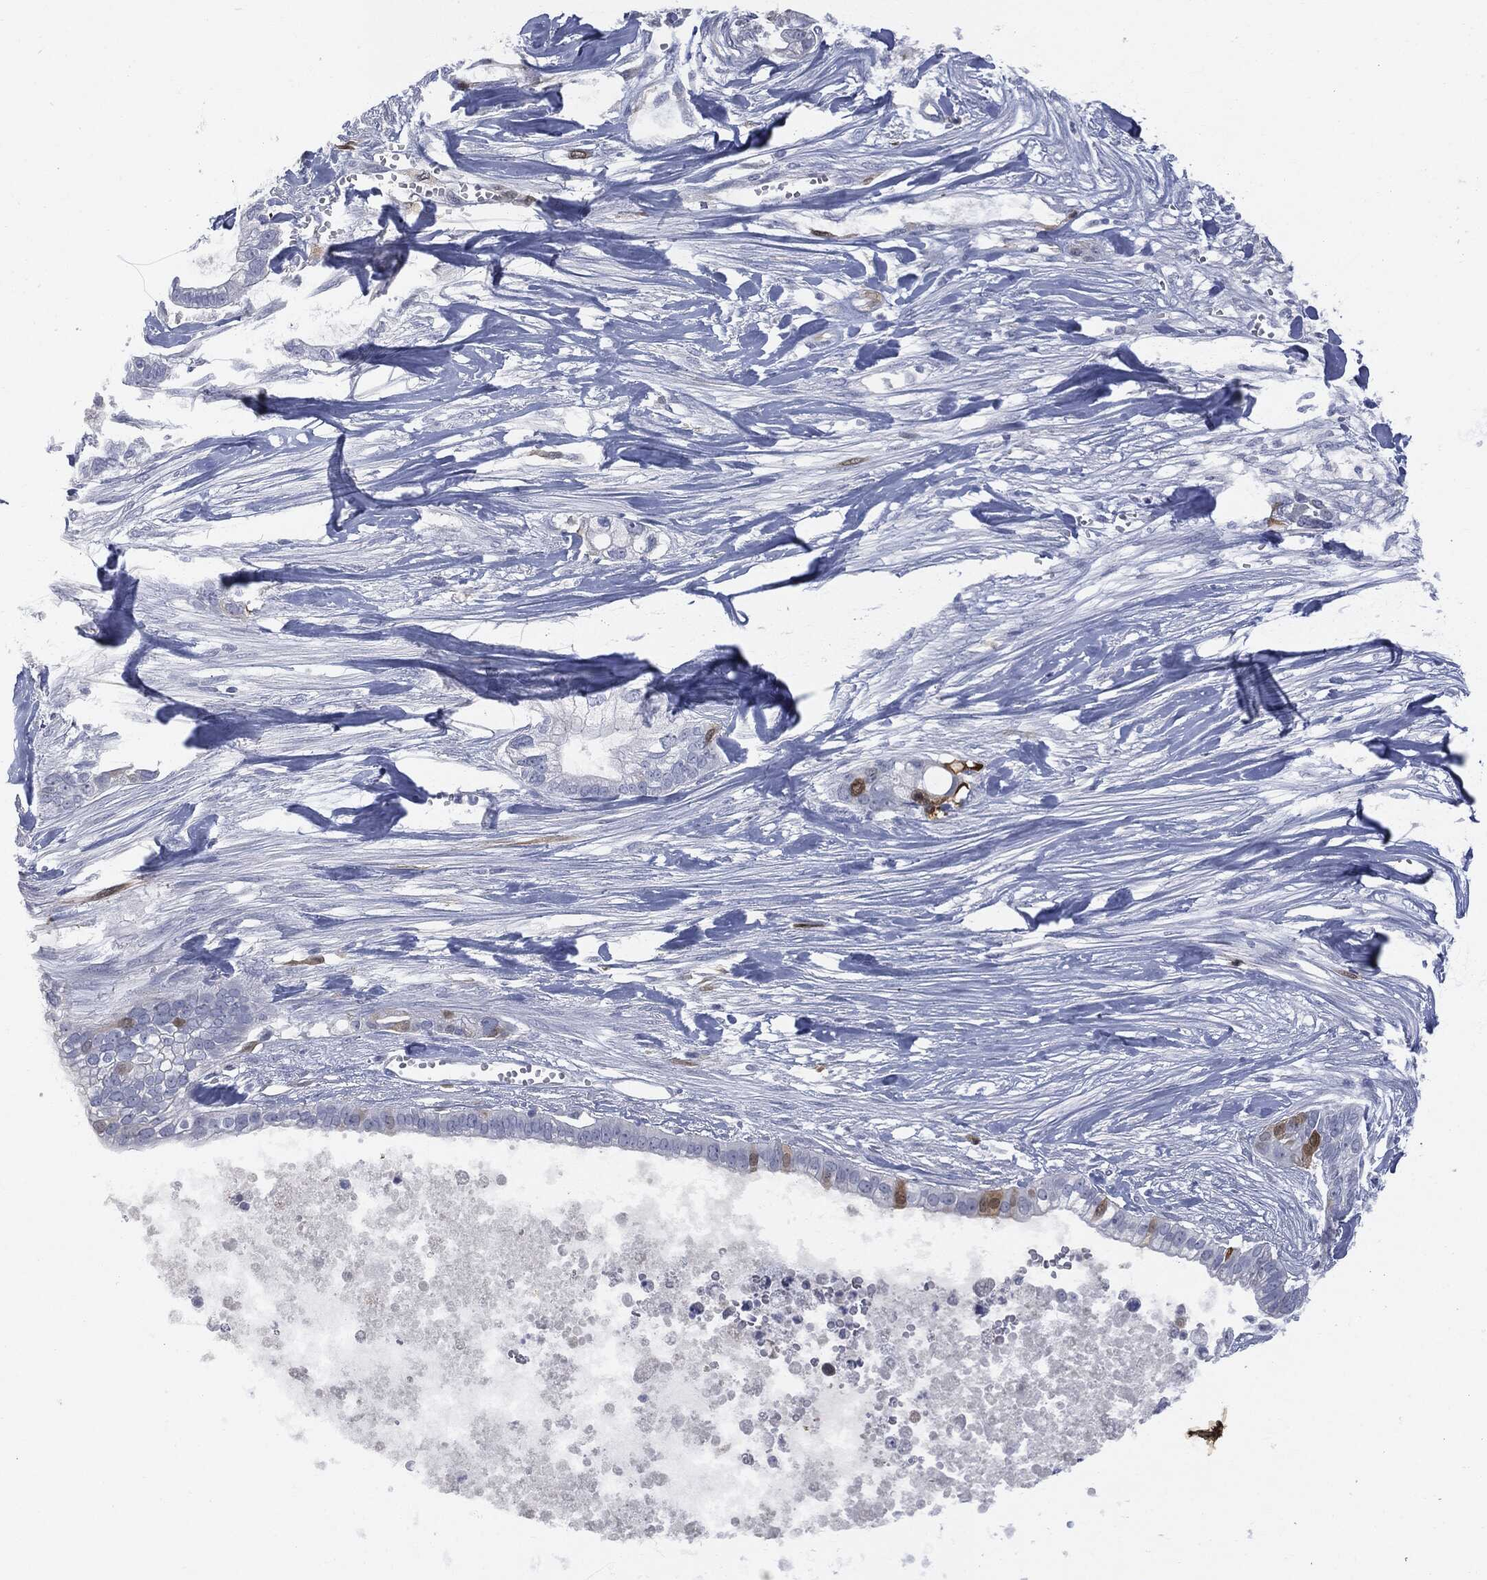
{"staining": {"intensity": "moderate", "quantity": "<25%", "location": "cytoplasmic/membranous"}, "tissue": "pancreatic cancer", "cell_type": "Tumor cells", "image_type": "cancer", "snomed": [{"axis": "morphology", "description": "Adenocarcinoma, NOS"}, {"axis": "topography", "description": "Pancreas"}], "caption": "A histopathology image showing moderate cytoplasmic/membranous expression in about <25% of tumor cells in pancreatic adenocarcinoma, as visualized by brown immunohistochemical staining.", "gene": "UBE2C", "patient": {"sex": "male", "age": 61}}